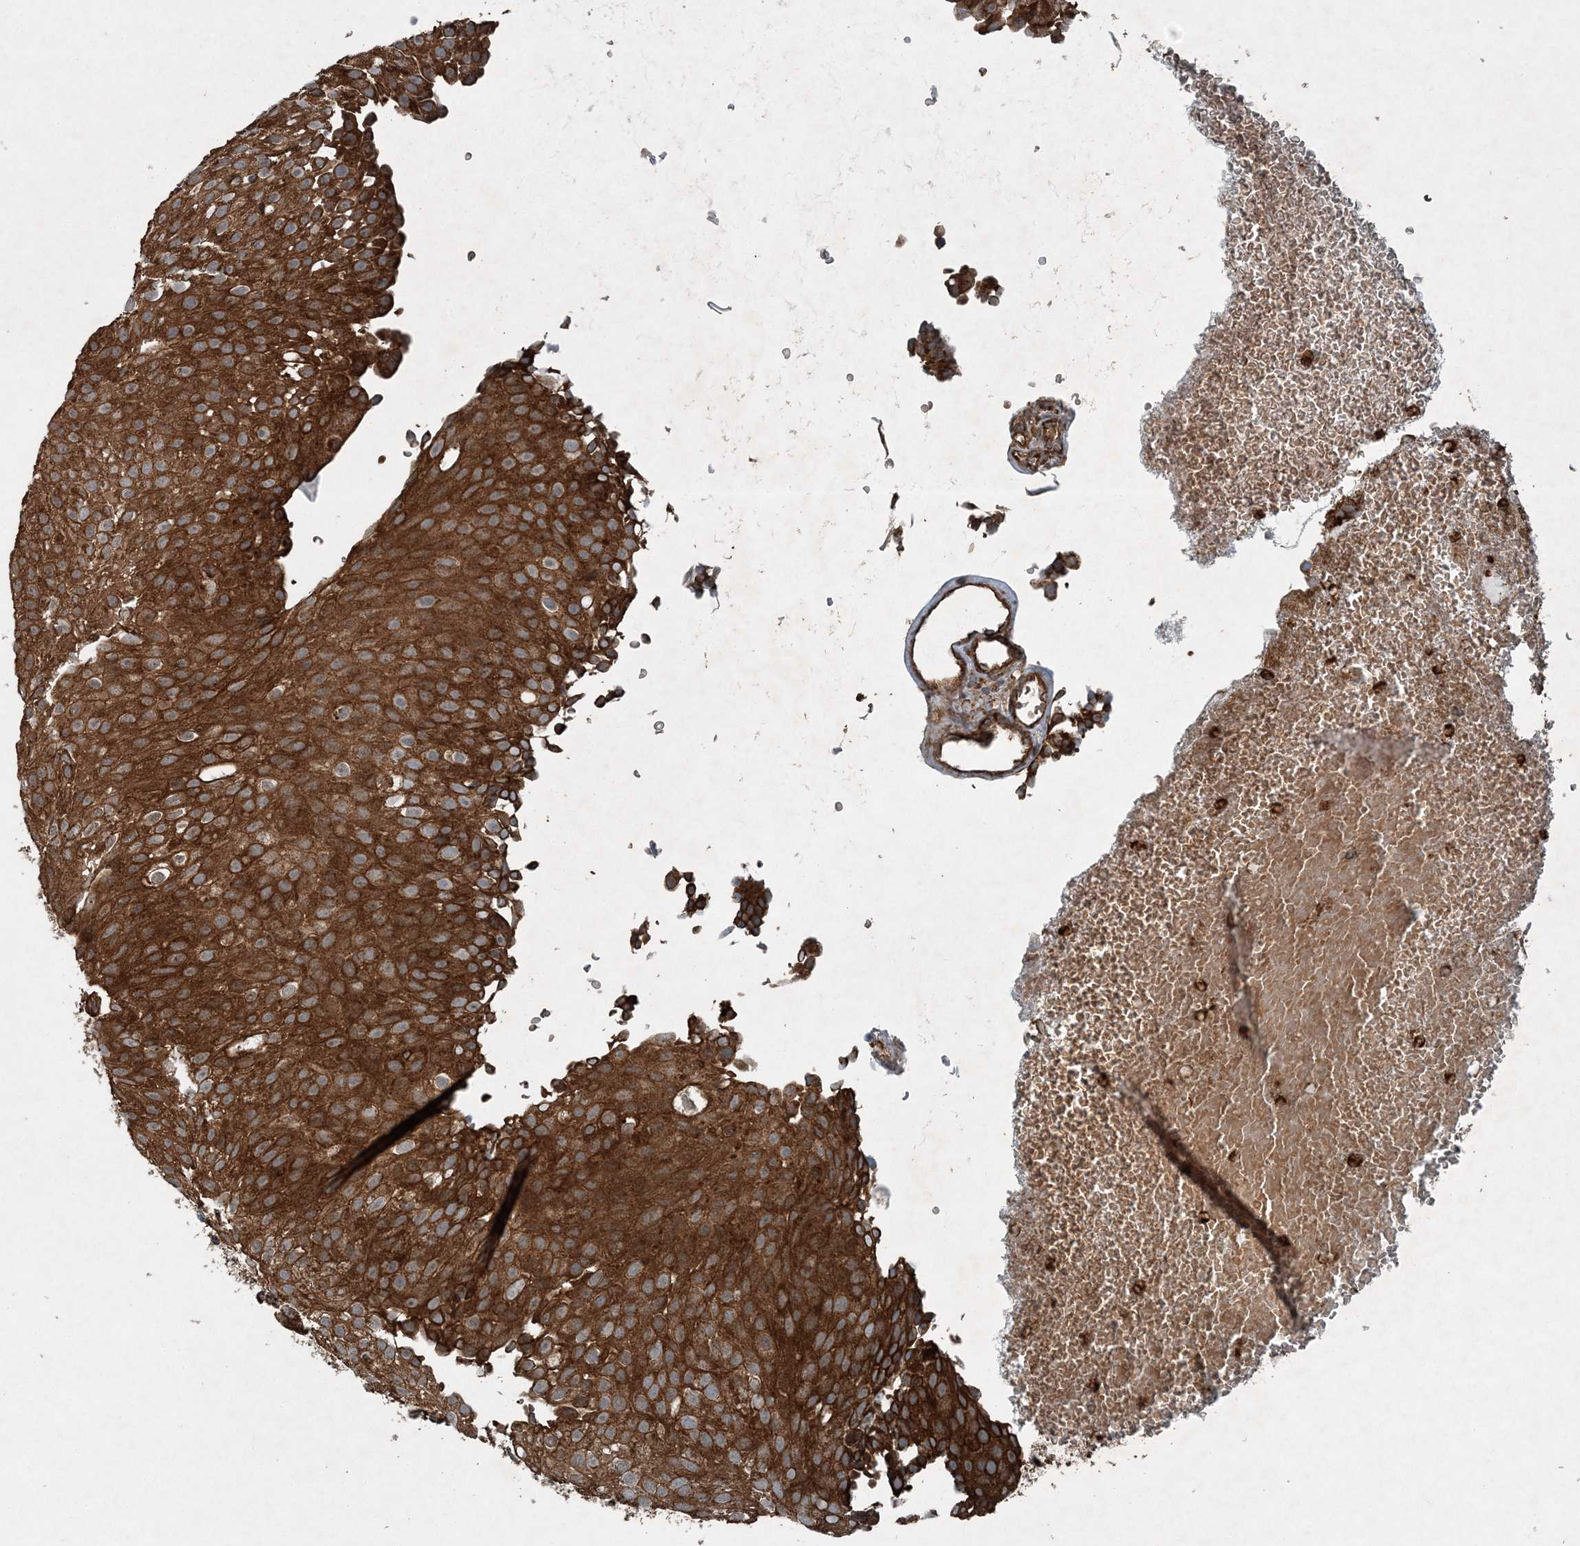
{"staining": {"intensity": "strong", "quantity": ">75%", "location": "cytoplasmic/membranous"}, "tissue": "urothelial cancer", "cell_type": "Tumor cells", "image_type": "cancer", "snomed": [{"axis": "morphology", "description": "Urothelial carcinoma, Low grade"}, {"axis": "topography", "description": "Urinary bladder"}], "caption": "A histopathology image of human urothelial carcinoma (low-grade) stained for a protein shows strong cytoplasmic/membranous brown staining in tumor cells.", "gene": "COPS7B", "patient": {"sex": "male", "age": 78}}